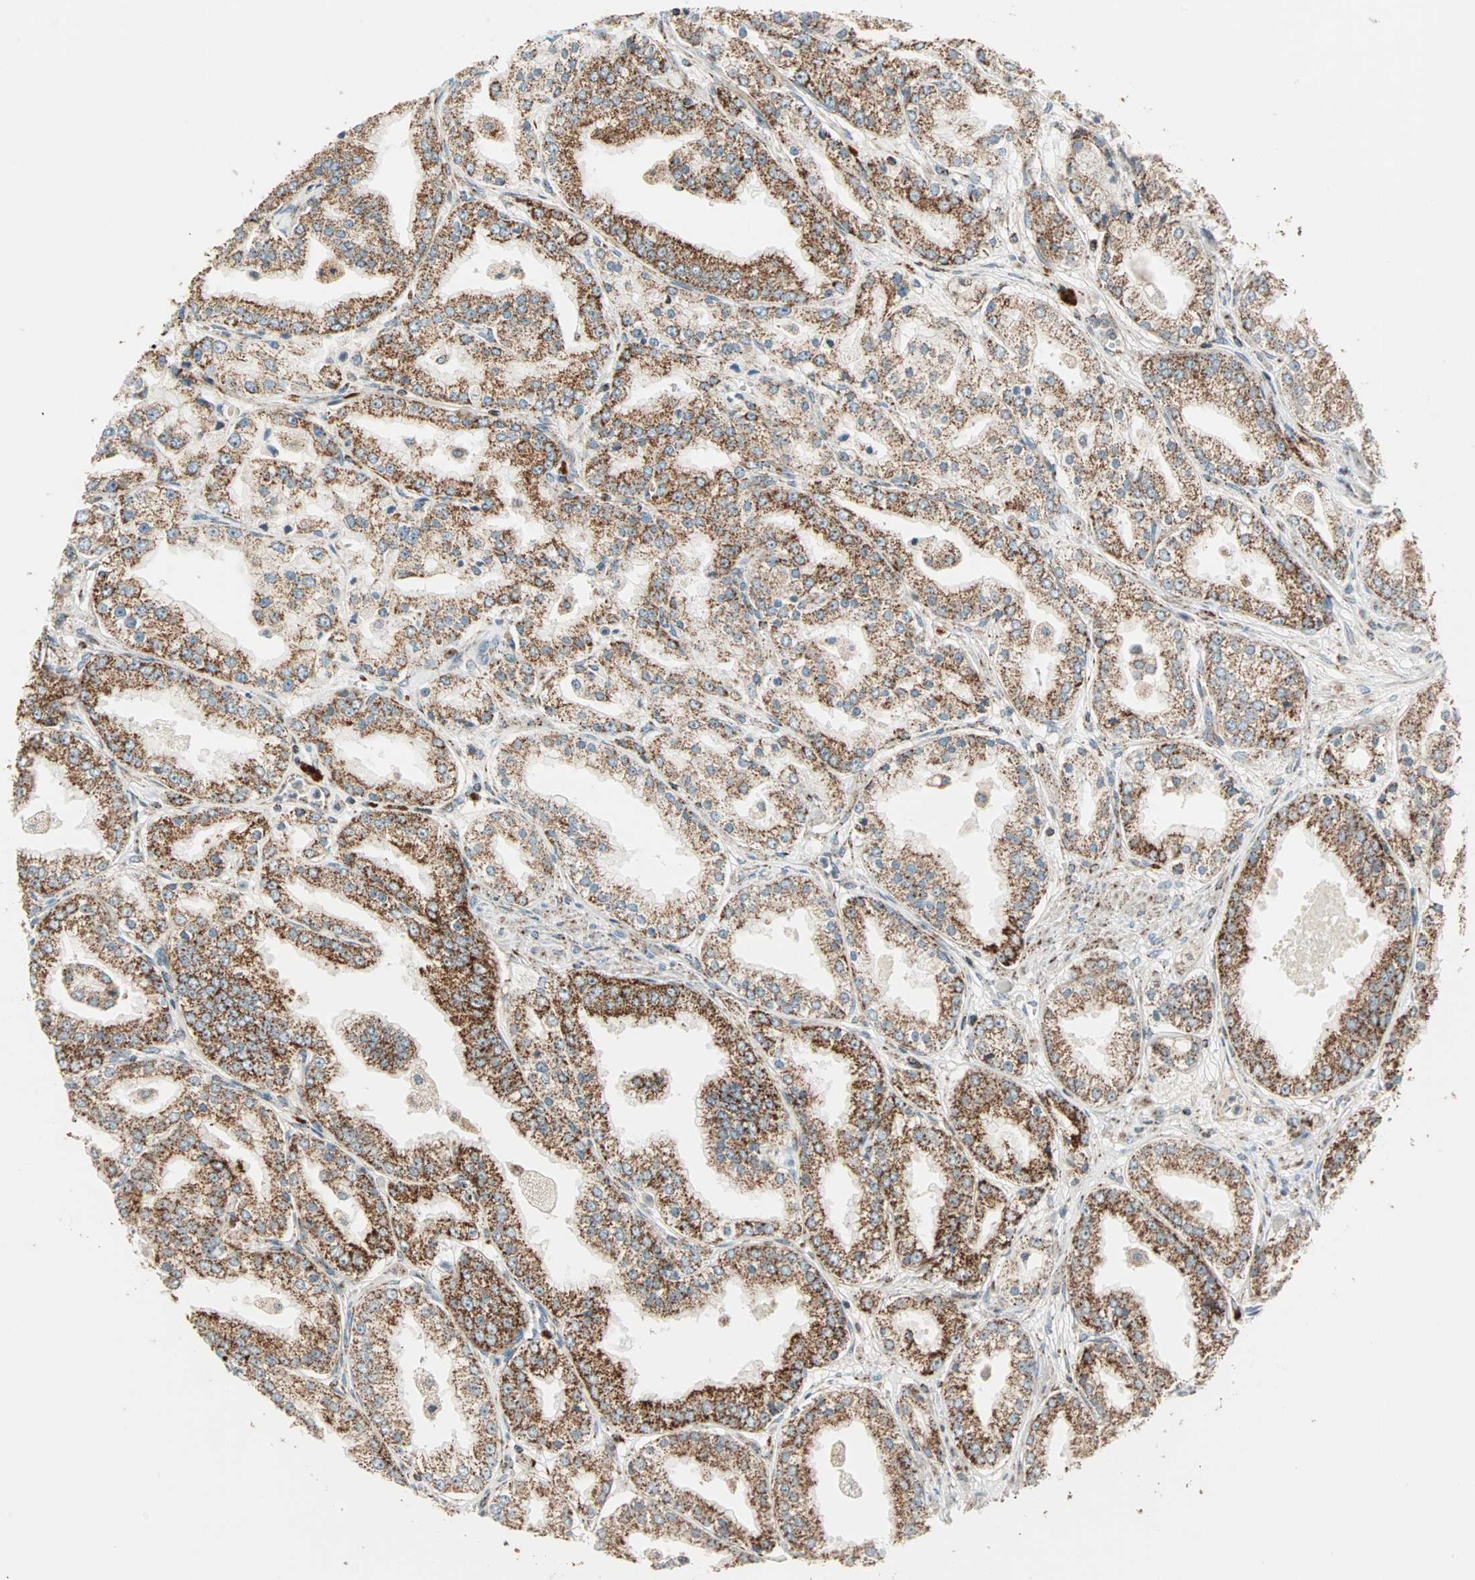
{"staining": {"intensity": "moderate", "quantity": "25%-75%", "location": "cytoplasmic/membranous"}, "tissue": "prostate cancer", "cell_type": "Tumor cells", "image_type": "cancer", "snomed": [{"axis": "morphology", "description": "Adenocarcinoma, High grade"}, {"axis": "topography", "description": "Prostate"}], "caption": "Immunohistochemistry of human adenocarcinoma (high-grade) (prostate) exhibits medium levels of moderate cytoplasmic/membranous staining in about 25%-75% of tumor cells.", "gene": "SPRY4", "patient": {"sex": "male", "age": 61}}